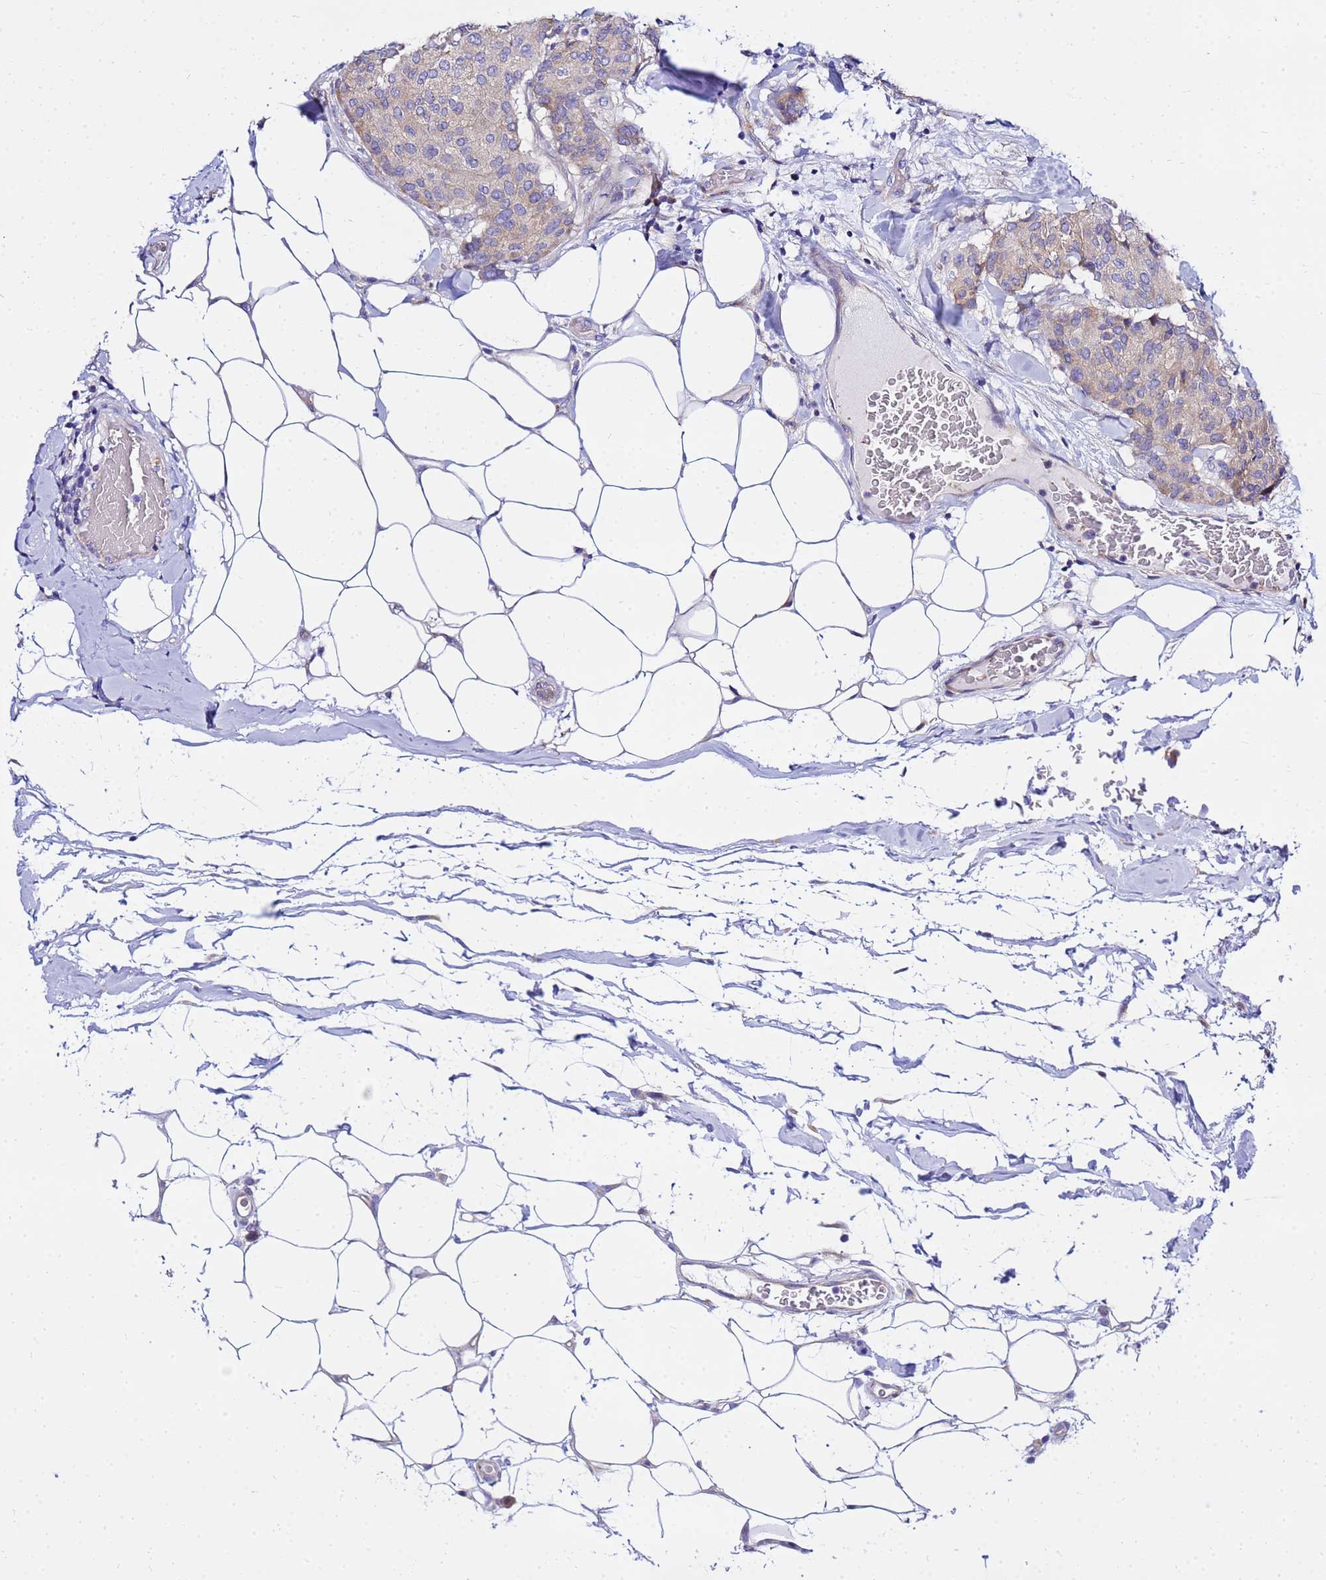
{"staining": {"intensity": "negative", "quantity": "none", "location": "none"}, "tissue": "breast cancer", "cell_type": "Tumor cells", "image_type": "cancer", "snomed": [{"axis": "morphology", "description": "Duct carcinoma"}, {"axis": "topography", "description": "Breast"}], "caption": "Micrograph shows no significant protein positivity in tumor cells of breast cancer (invasive ductal carcinoma).", "gene": "HERC5", "patient": {"sex": "female", "age": 75}}